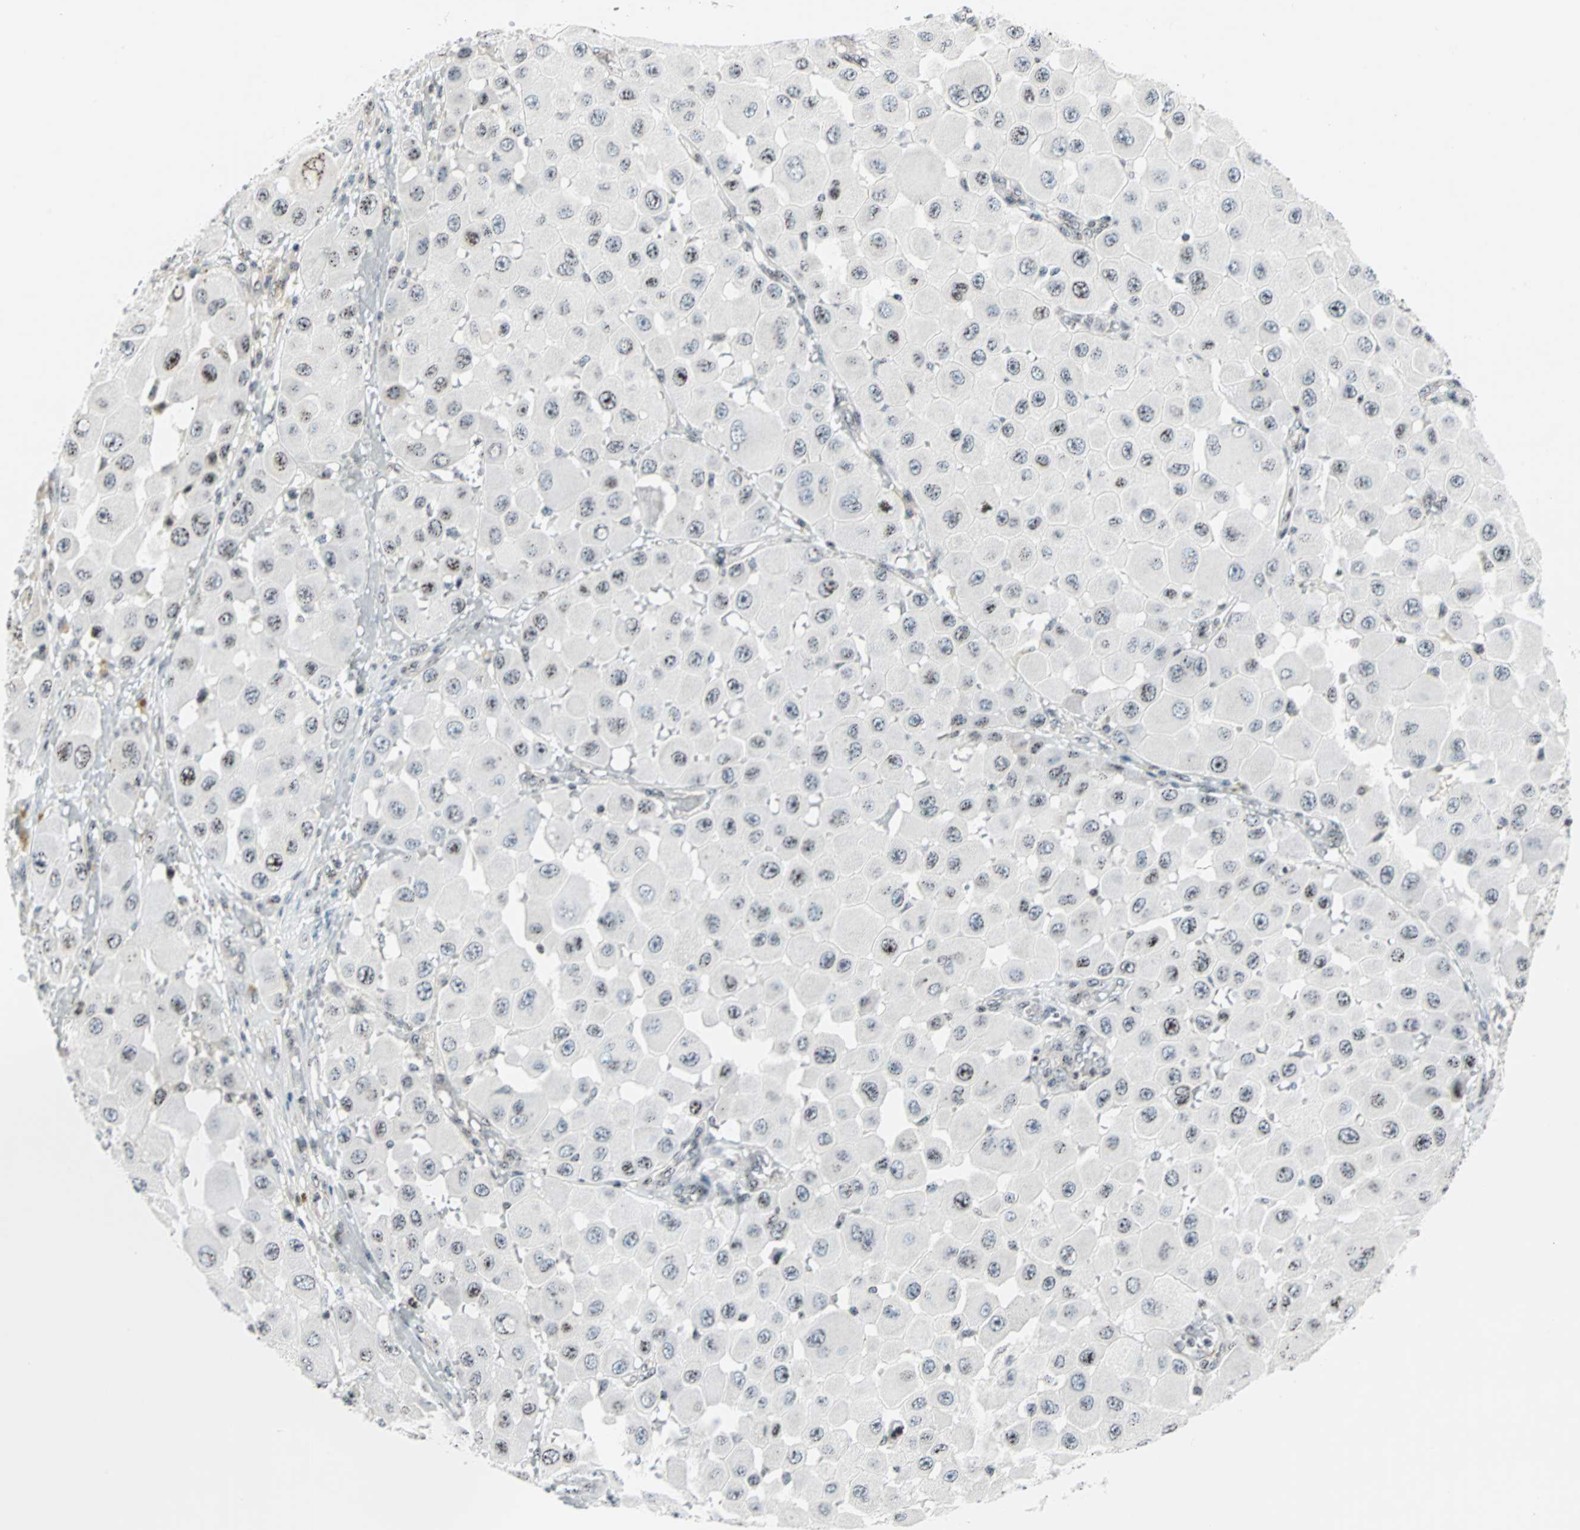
{"staining": {"intensity": "weak", "quantity": "<25%", "location": "nuclear"}, "tissue": "melanoma", "cell_type": "Tumor cells", "image_type": "cancer", "snomed": [{"axis": "morphology", "description": "Malignant melanoma, NOS"}, {"axis": "topography", "description": "Skin"}], "caption": "A high-resolution micrograph shows IHC staining of malignant melanoma, which reveals no significant positivity in tumor cells.", "gene": "CENPA", "patient": {"sex": "female", "age": 81}}